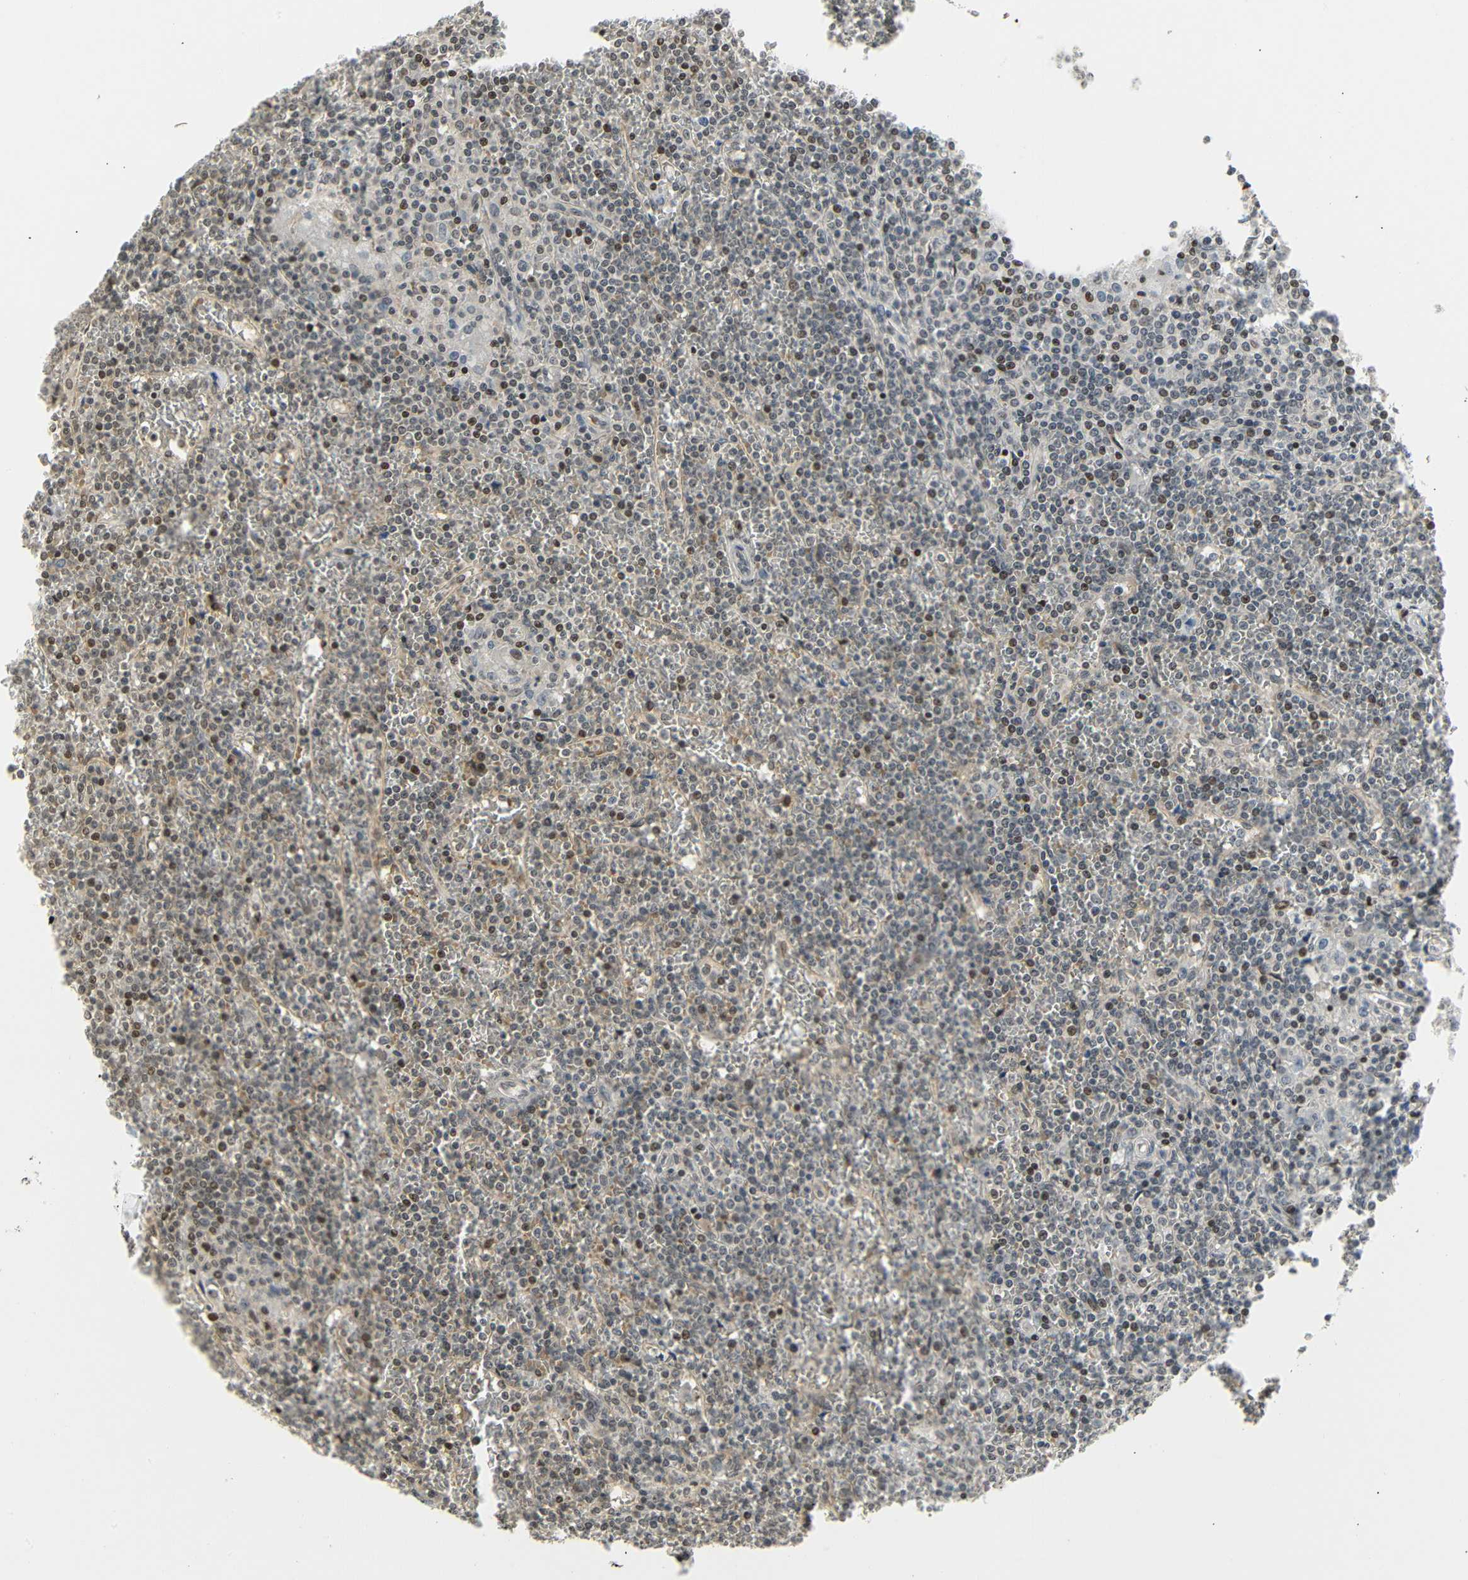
{"staining": {"intensity": "moderate", "quantity": "25%-75%", "location": "nuclear"}, "tissue": "lymphoma", "cell_type": "Tumor cells", "image_type": "cancer", "snomed": [{"axis": "morphology", "description": "Malignant lymphoma, non-Hodgkin's type, Low grade"}, {"axis": "topography", "description": "Spleen"}], "caption": "A histopathology image showing moderate nuclear staining in about 25%-75% of tumor cells in malignant lymphoma, non-Hodgkin's type (low-grade), as visualized by brown immunohistochemical staining.", "gene": "IMPG2", "patient": {"sex": "female", "age": 19}}